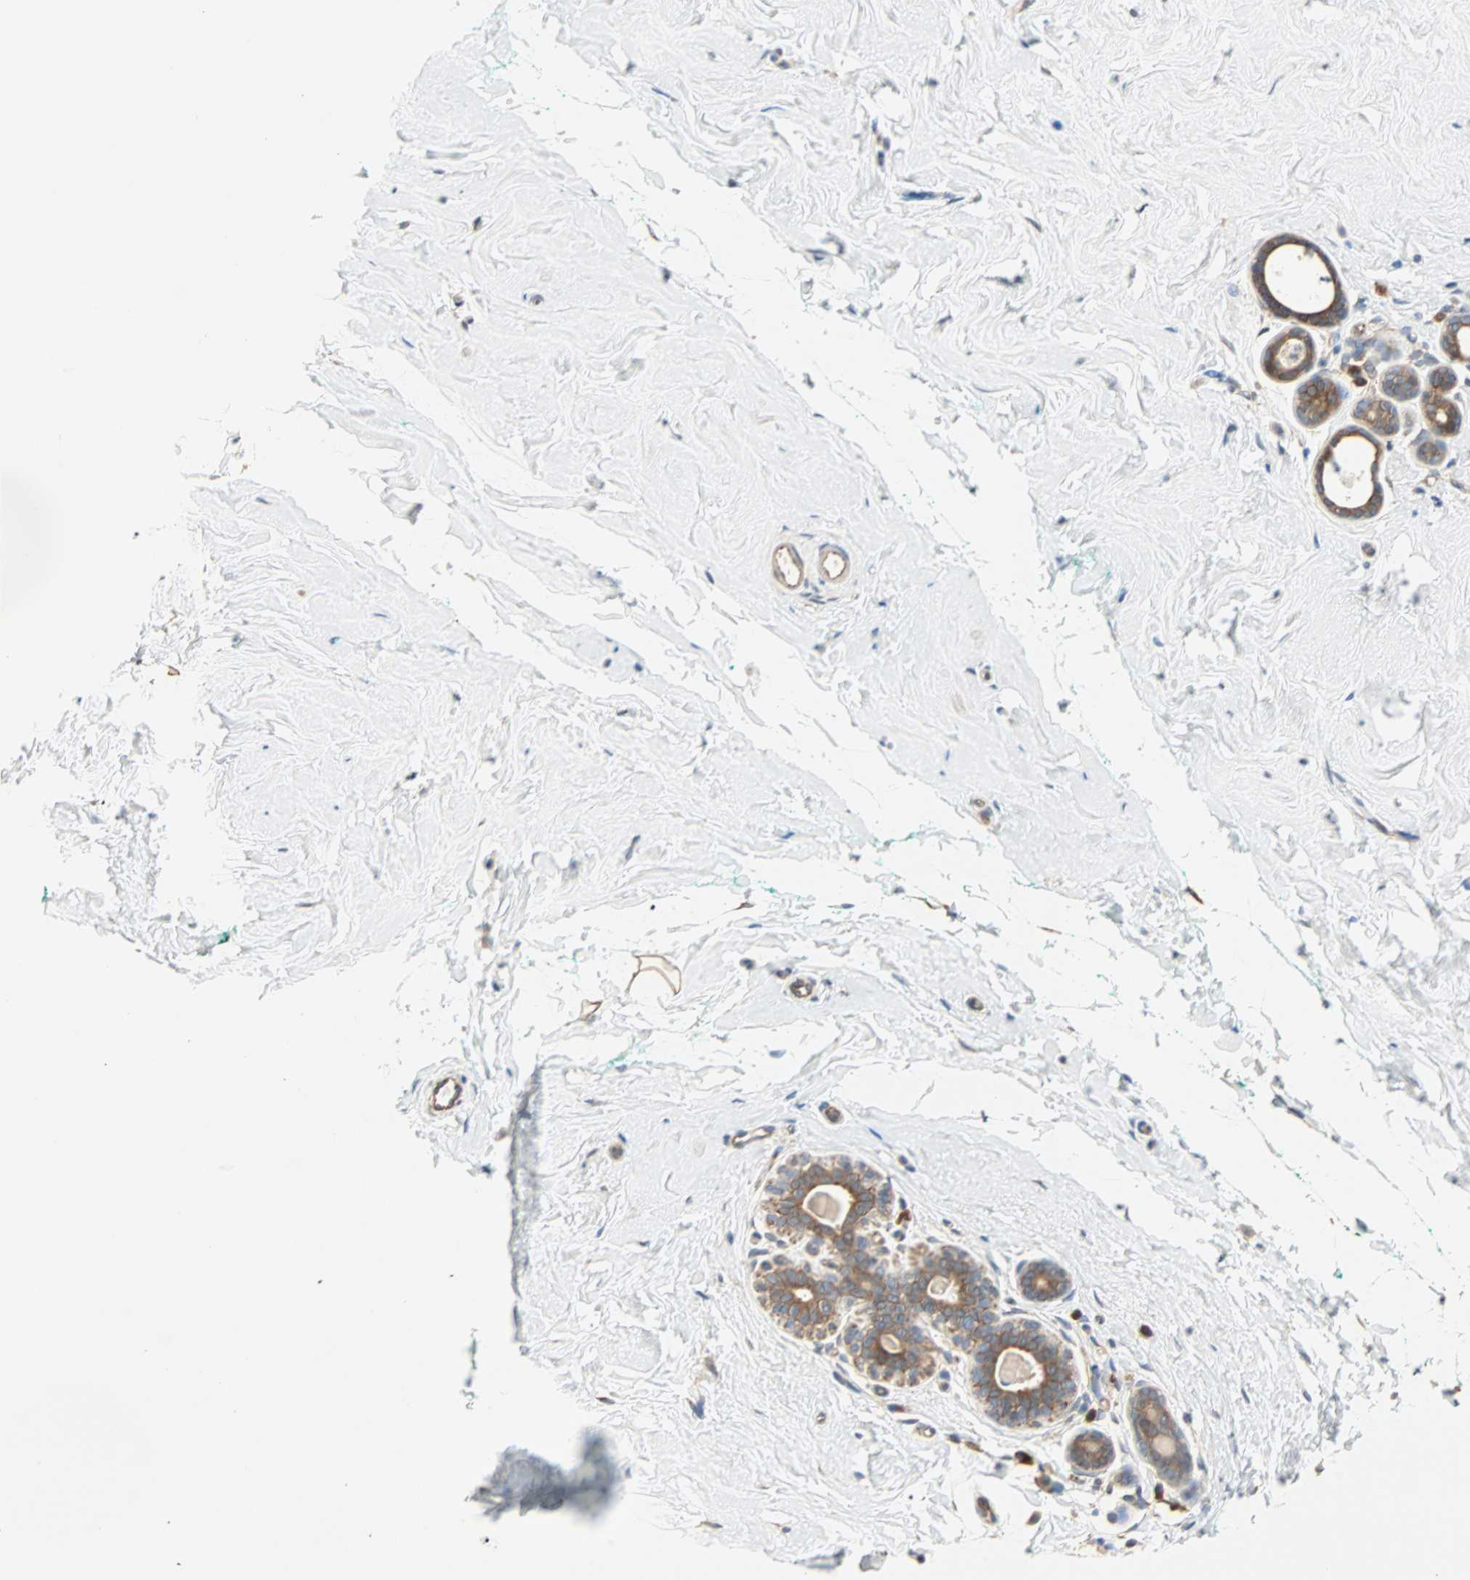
{"staining": {"intensity": "moderate", "quantity": ">75%", "location": "cytoplasmic/membranous"}, "tissue": "breast", "cell_type": "Adipocytes", "image_type": "normal", "snomed": [{"axis": "morphology", "description": "Normal tissue, NOS"}, {"axis": "topography", "description": "Breast"}], "caption": "Immunohistochemistry (IHC) histopathology image of unremarkable human breast stained for a protein (brown), which reveals medium levels of moderate cytoplasmic/membranous expression in approximately >75% of adipocytes.", "gene": "SAR1A", "patient": {"sex": "female", "age": 52}}